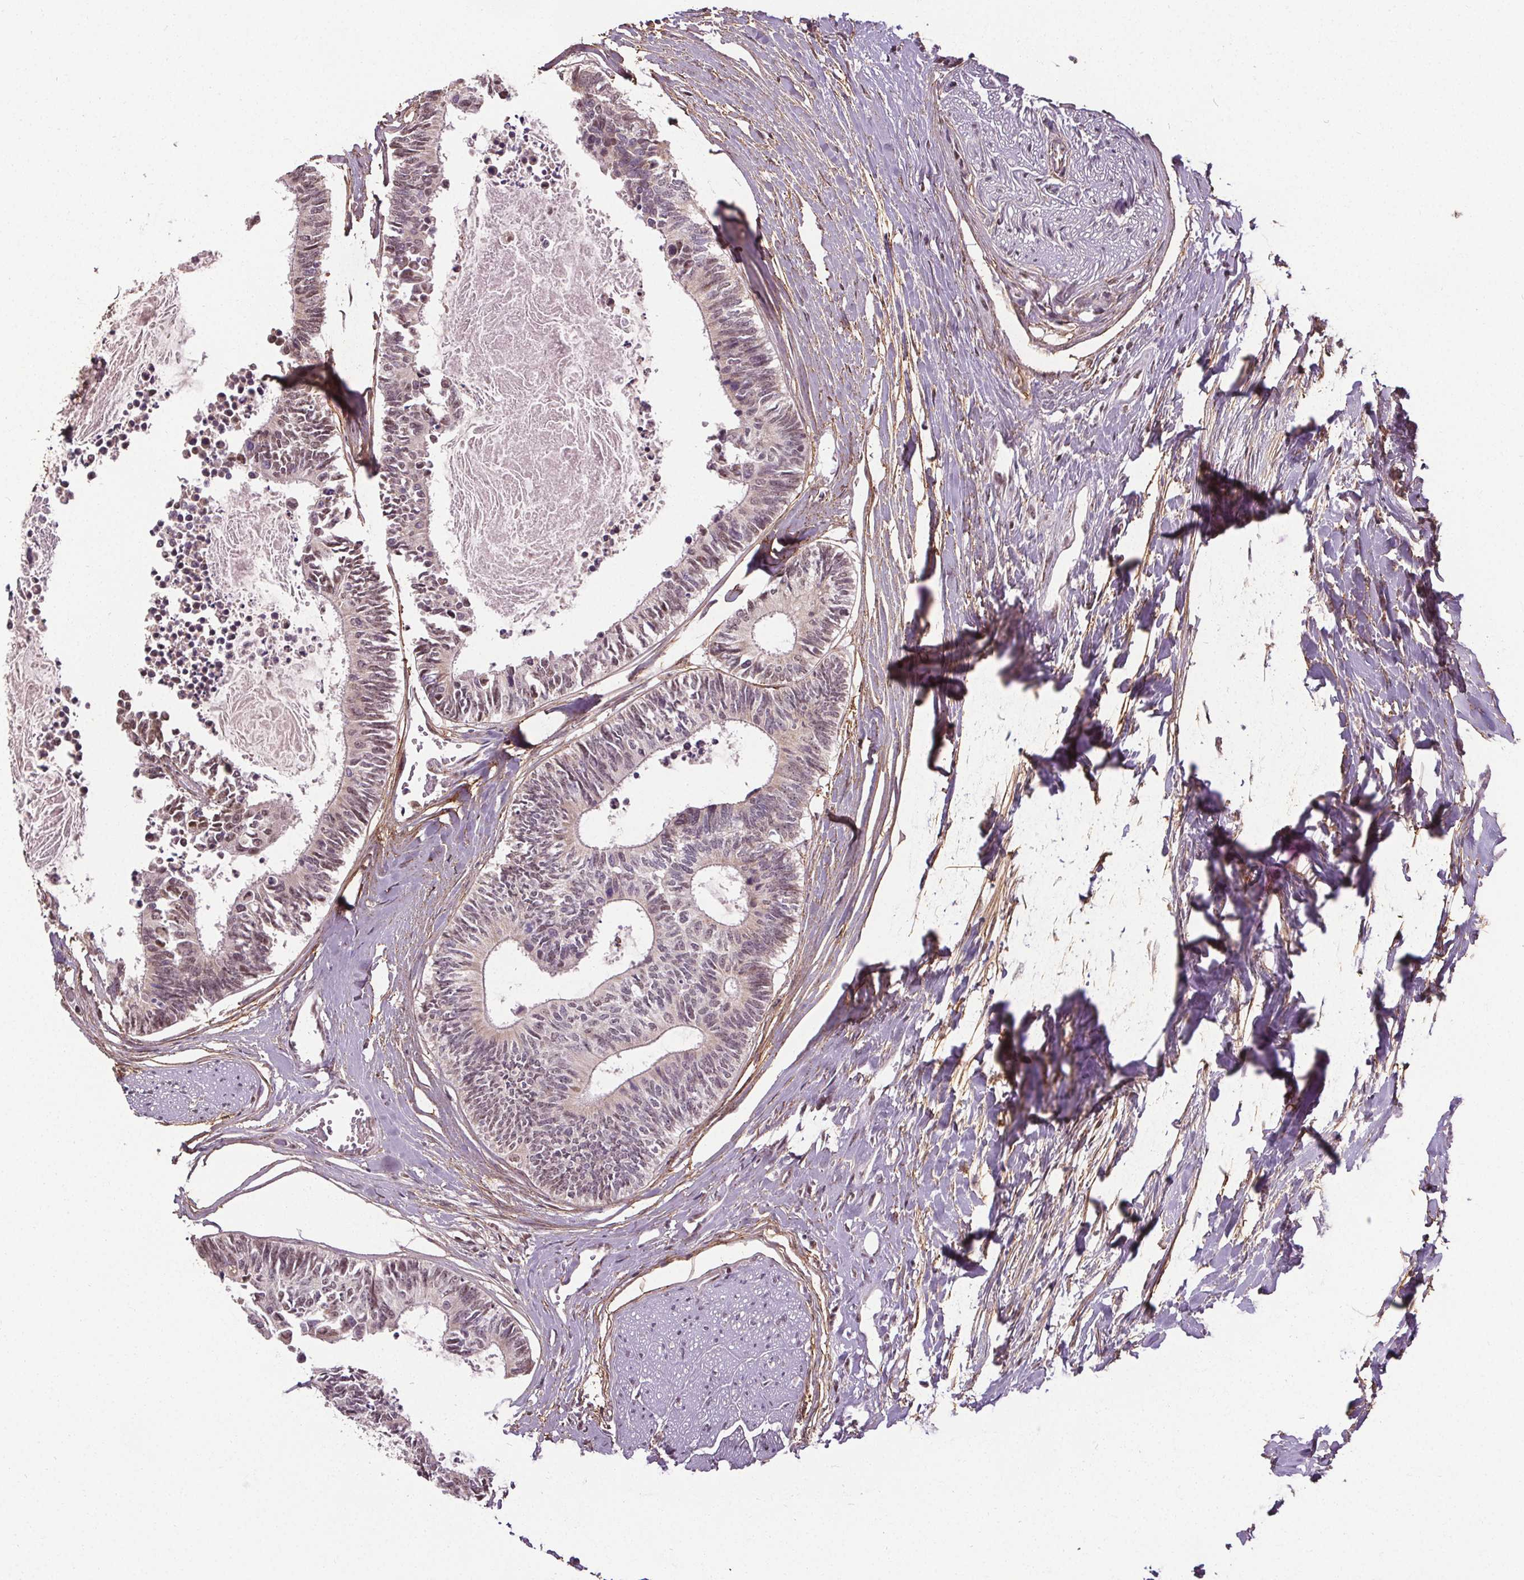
{"staining": {"intensity": "weak", "quantity": "<25%", "location": "nuclear"}, "tissue": "colorectal cancer", "cell_type": "Tumor cells", "image_type": "cancer", "snomed": [{"axis": "morphology", "description": "Adenocarcinoma, NOS"}, {"axis": "topography", "description": "Colon"}, {"axis": "topography", "description": "Rectum"}], "caption": "Tumor cells show no significant staining in adenocarcinoma (colorectal). The staining was performed using DAB (3,3'-diaminobenzidine) to visualize the protein expression in brown, while the nuclei were stained in blue with hematoxylin (Magnification: 20x).", "gene": "KIAA0232", "patient": {"sex": "male", "age": 57}}